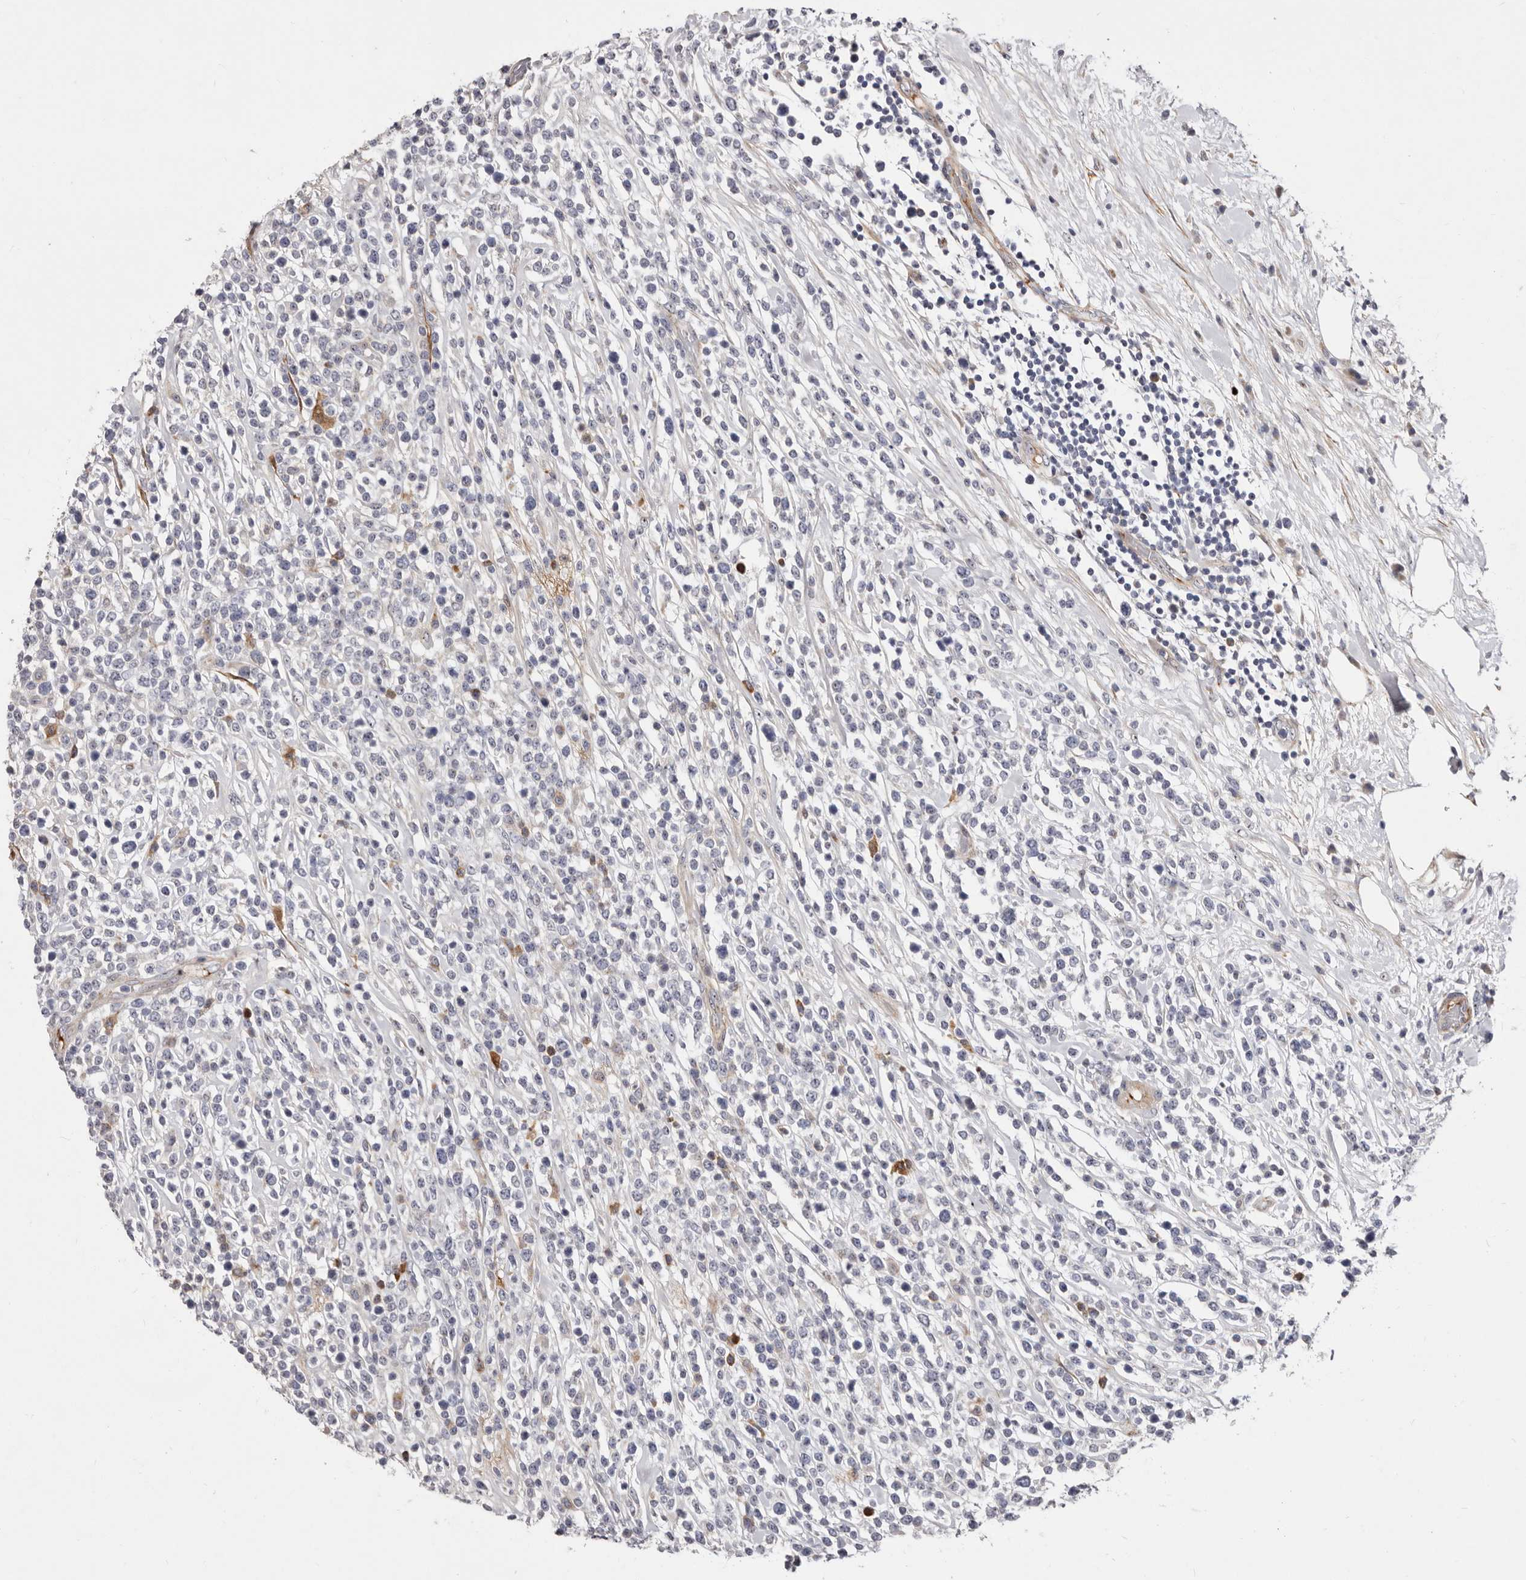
{"staining": {"intensity": "negative", "quantity": "none", "location": "none"}, "tissue": "lymphoma", "cell_type": "Tumor cells", "image_type": "cancer", "snomed": [{"axis": "morphology", "description": "Malignant lymphoma, non-Hodgkin's type, High grade"}, {"axis": "topography", "description": "Colon"}], "caption": "DAB immunohistochemical staining of lymphoma exhibits no significant expression in tumor cells.", "gene": "NUBPL", "patient": {"sex": "female", "age": 53}}